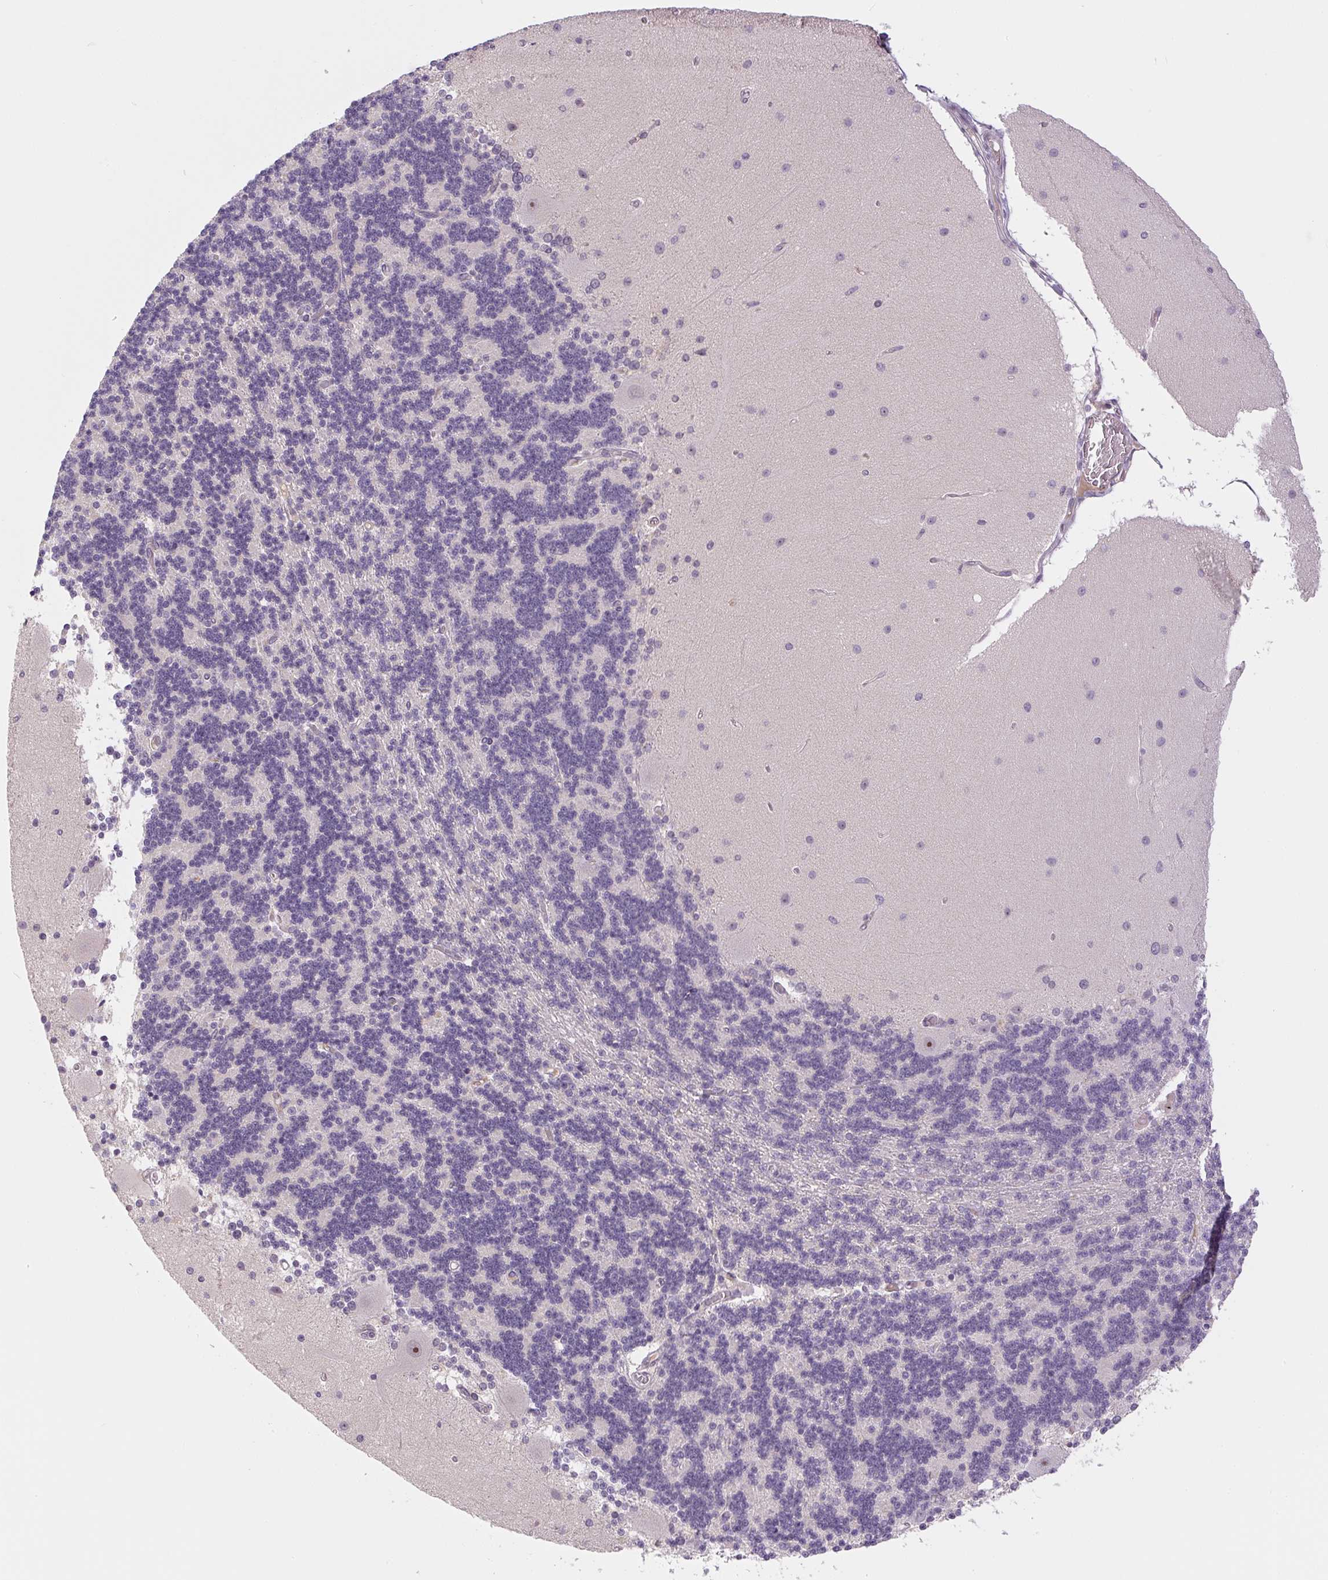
{"staining": {"intensity": "negative", "quantity": "none", "location": "none"}, "tissue": "cerebellum", "cell_type": "Cells in granular layer", "image_type": "normal", "snomed": [{"axis": "morphology", "description": "Normal tissue, NOS"}, {"axis": "topography", "description": "Cerebellum"}], "caption": "Immunohistochemical staining of benign human cerebellum shows no significant positivity in cells in granular layer. (Stains: DAB (3,3'-diaminobenzidine) IHC with hematoxylin counter stain, Microscopy: brightfield microscopy at high magnification).", "gene": "SGF29", "patient": {"sex": "female", "age": 54}}